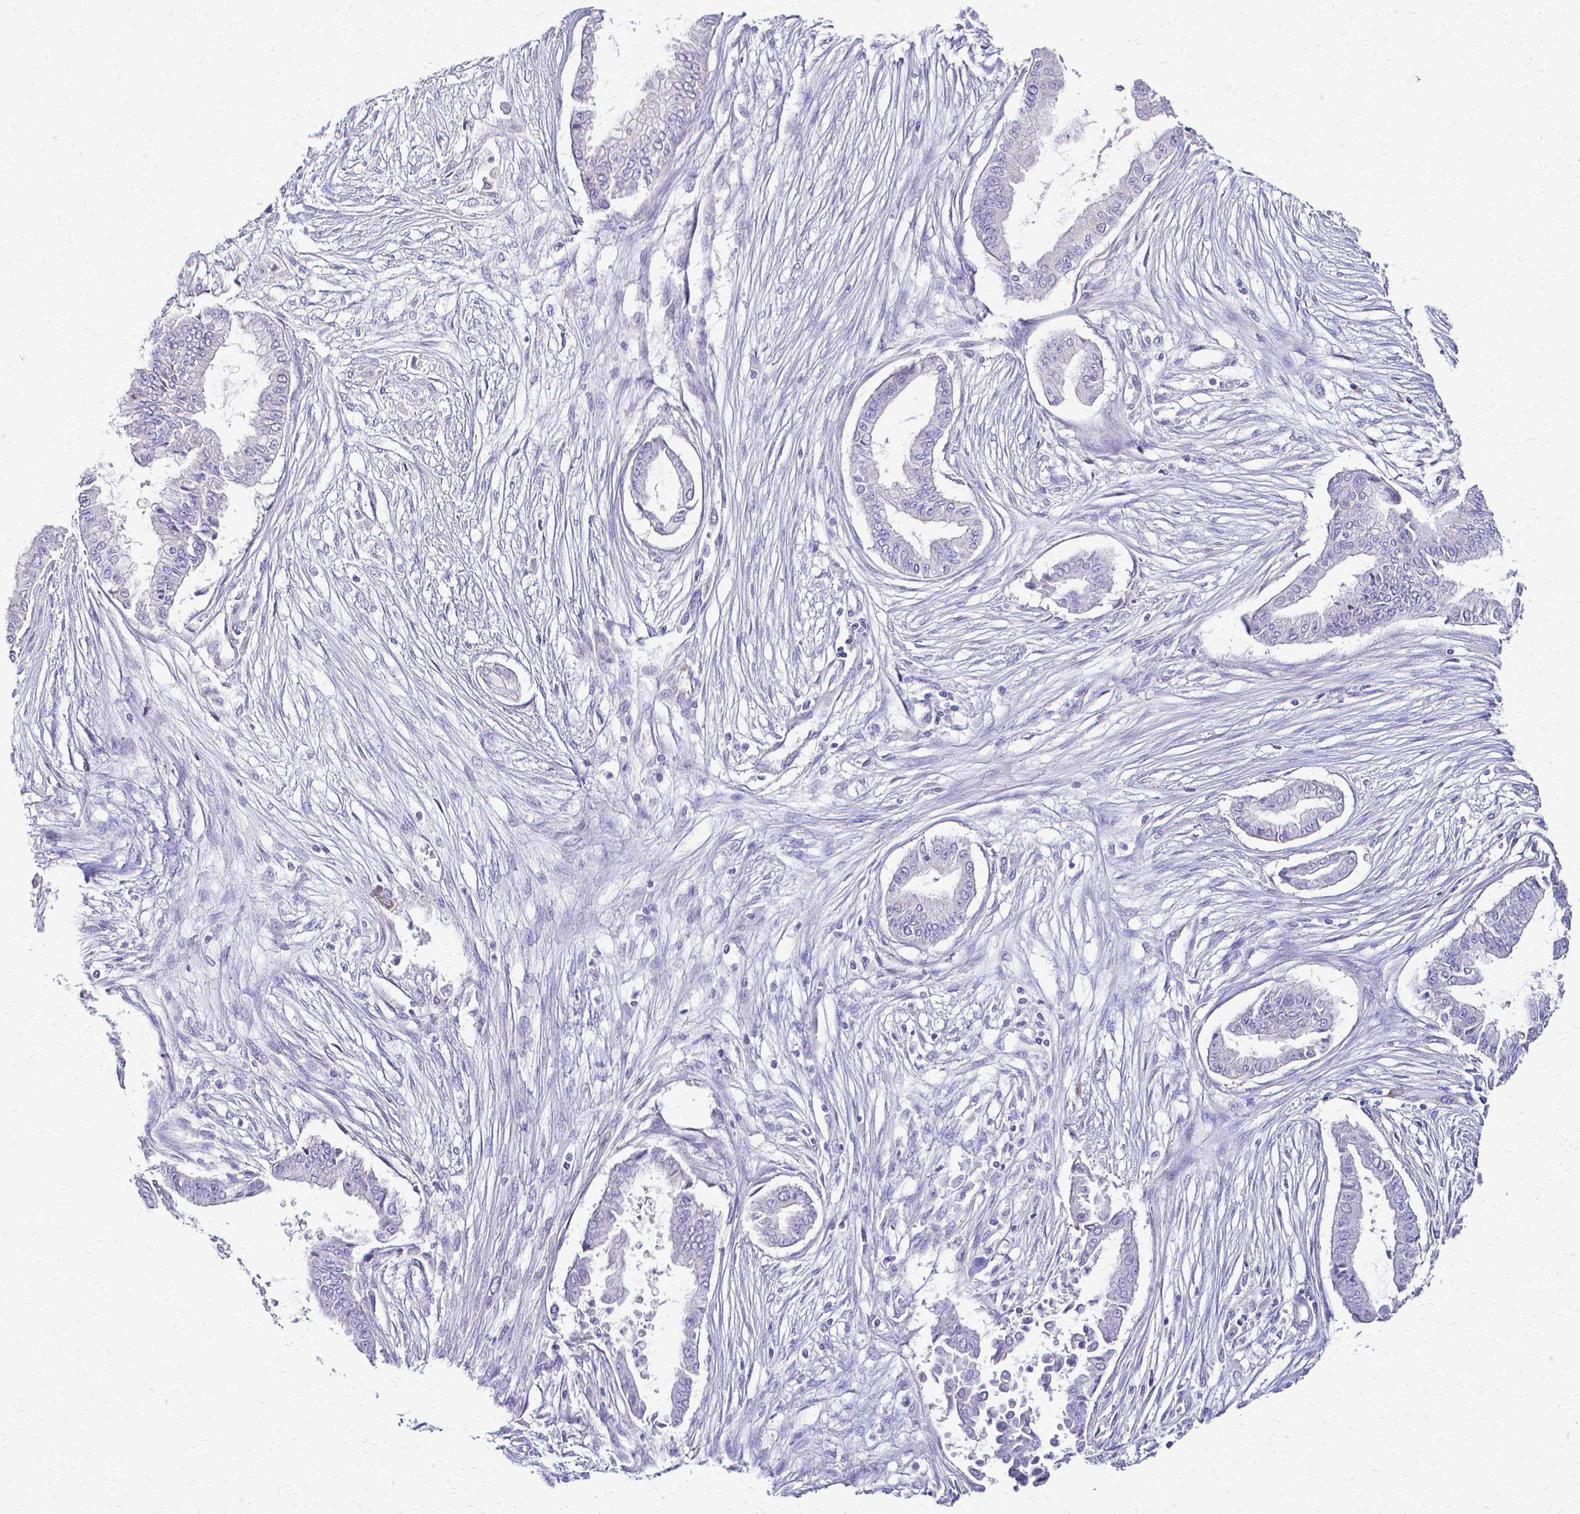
{"staining": {"intensity": "negative", "quantity": "none", "location": "none"}, "tissue": "pancreatic cancer", "cell_type": "Tumor cells", "image_type": "cancer", "snomed": [{"axis": "morphology", "description": "Adenocarcinoma, NOS"}, {"axis": "topography", "description": "Pancreas"}], "caption": "This micrograph is of pancreatic adenocarcinoma stained with IHC to label a protein in brown with the nuclei are counter-stained blue. There is no positivity in tumor cells.", "gene": "CCNB1", "patient": {"sex": "female", "age": 68}}